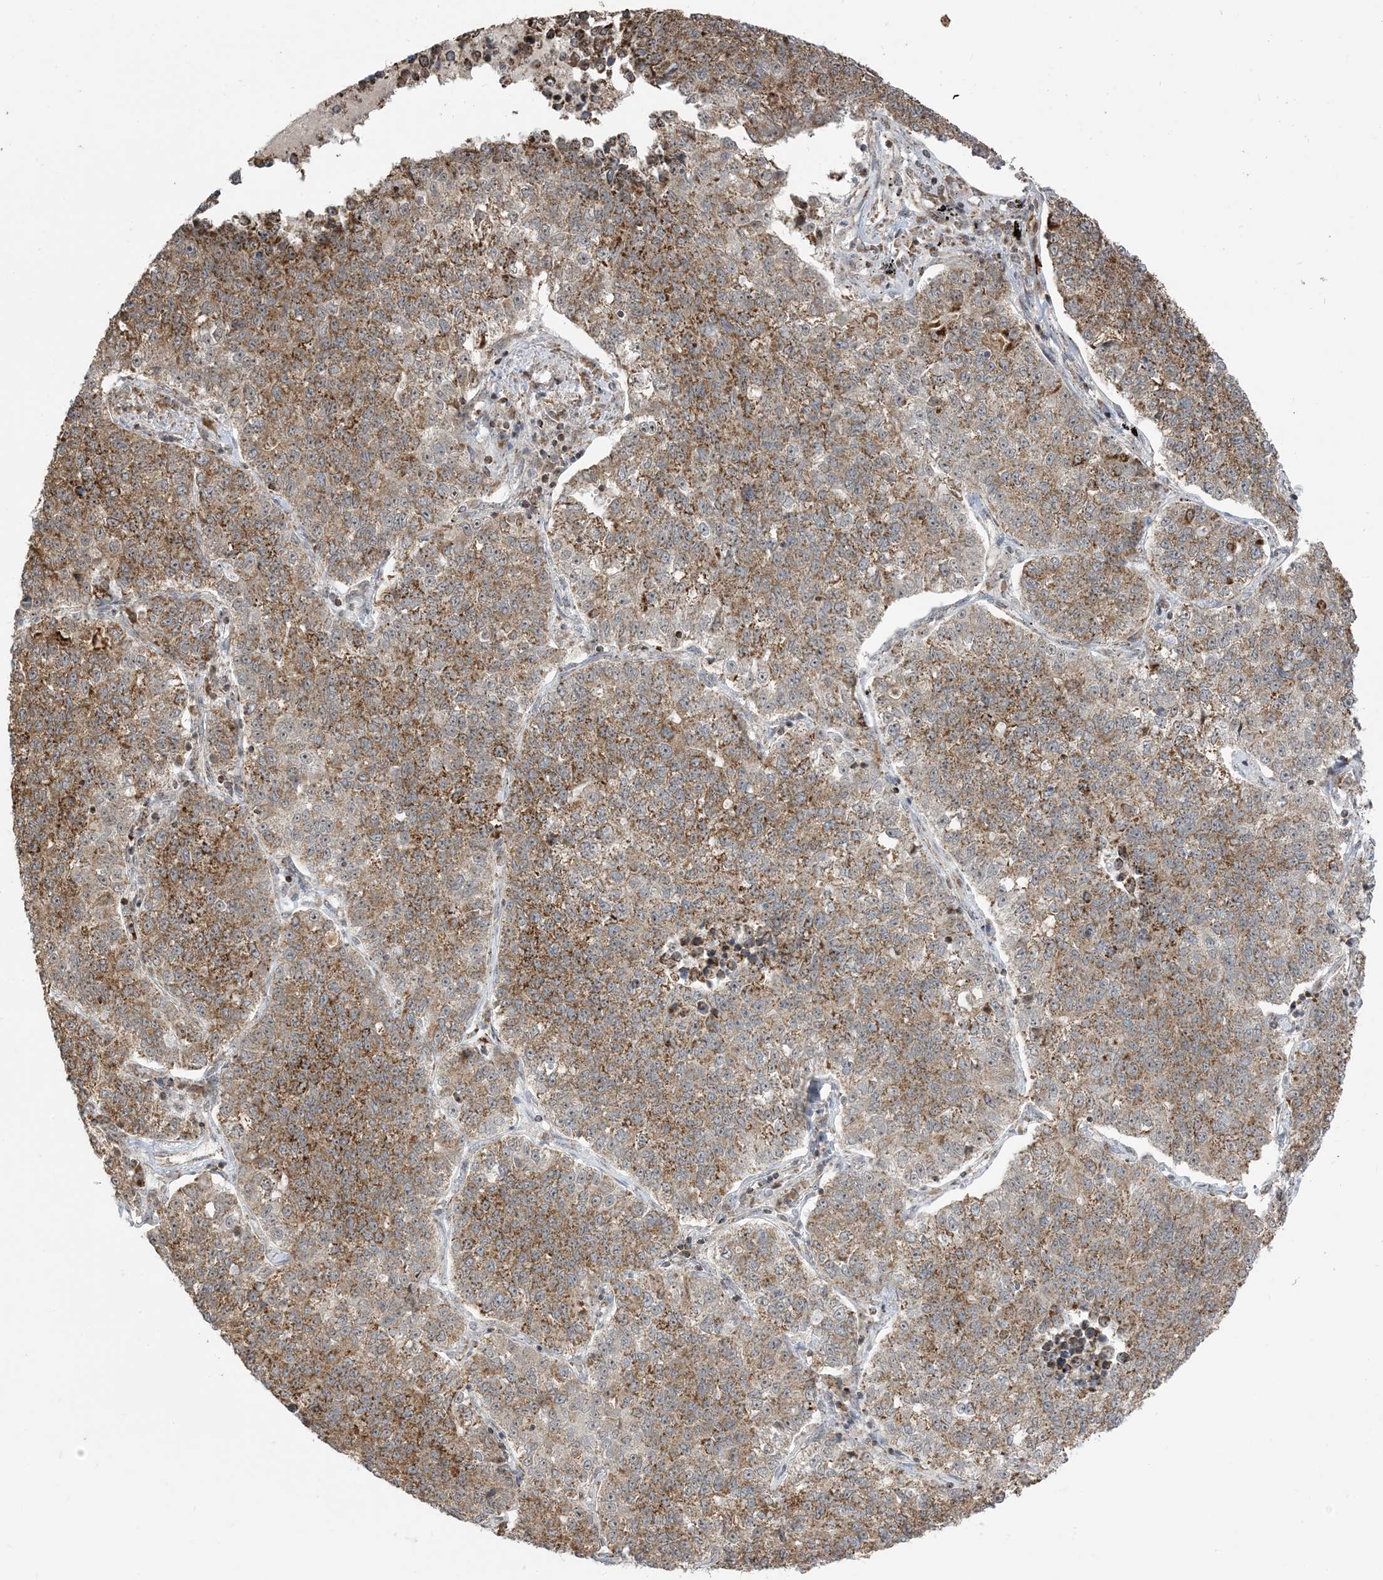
{"staining": {"intensity": "moderate", "quantity": ">75%", "location": "cytoplasmic/membranous"}, "tissue": "lung cancer", "cell_type": "Tumor cells", "image_type": "cancer", "snomed": [{"axis": "morphology", "description": "Adenocarcinoma, NOS"}, {"axis": "topography", "description": "Lung"}], "caption": "IHC staining of adenocarcinoma (lung), which reveals medium levels of moderate cytoplasmic/membranous staining in about >75% of tumor cells indicating moderate cytoplasmic/membranous protein expression. The staining was performed using DAB (brown) for protein detection and nuclei were counterstained in hematoxylin (blue).", "gene": "MAPKBP1", "patient": {"sex": "male", "age": 49}}